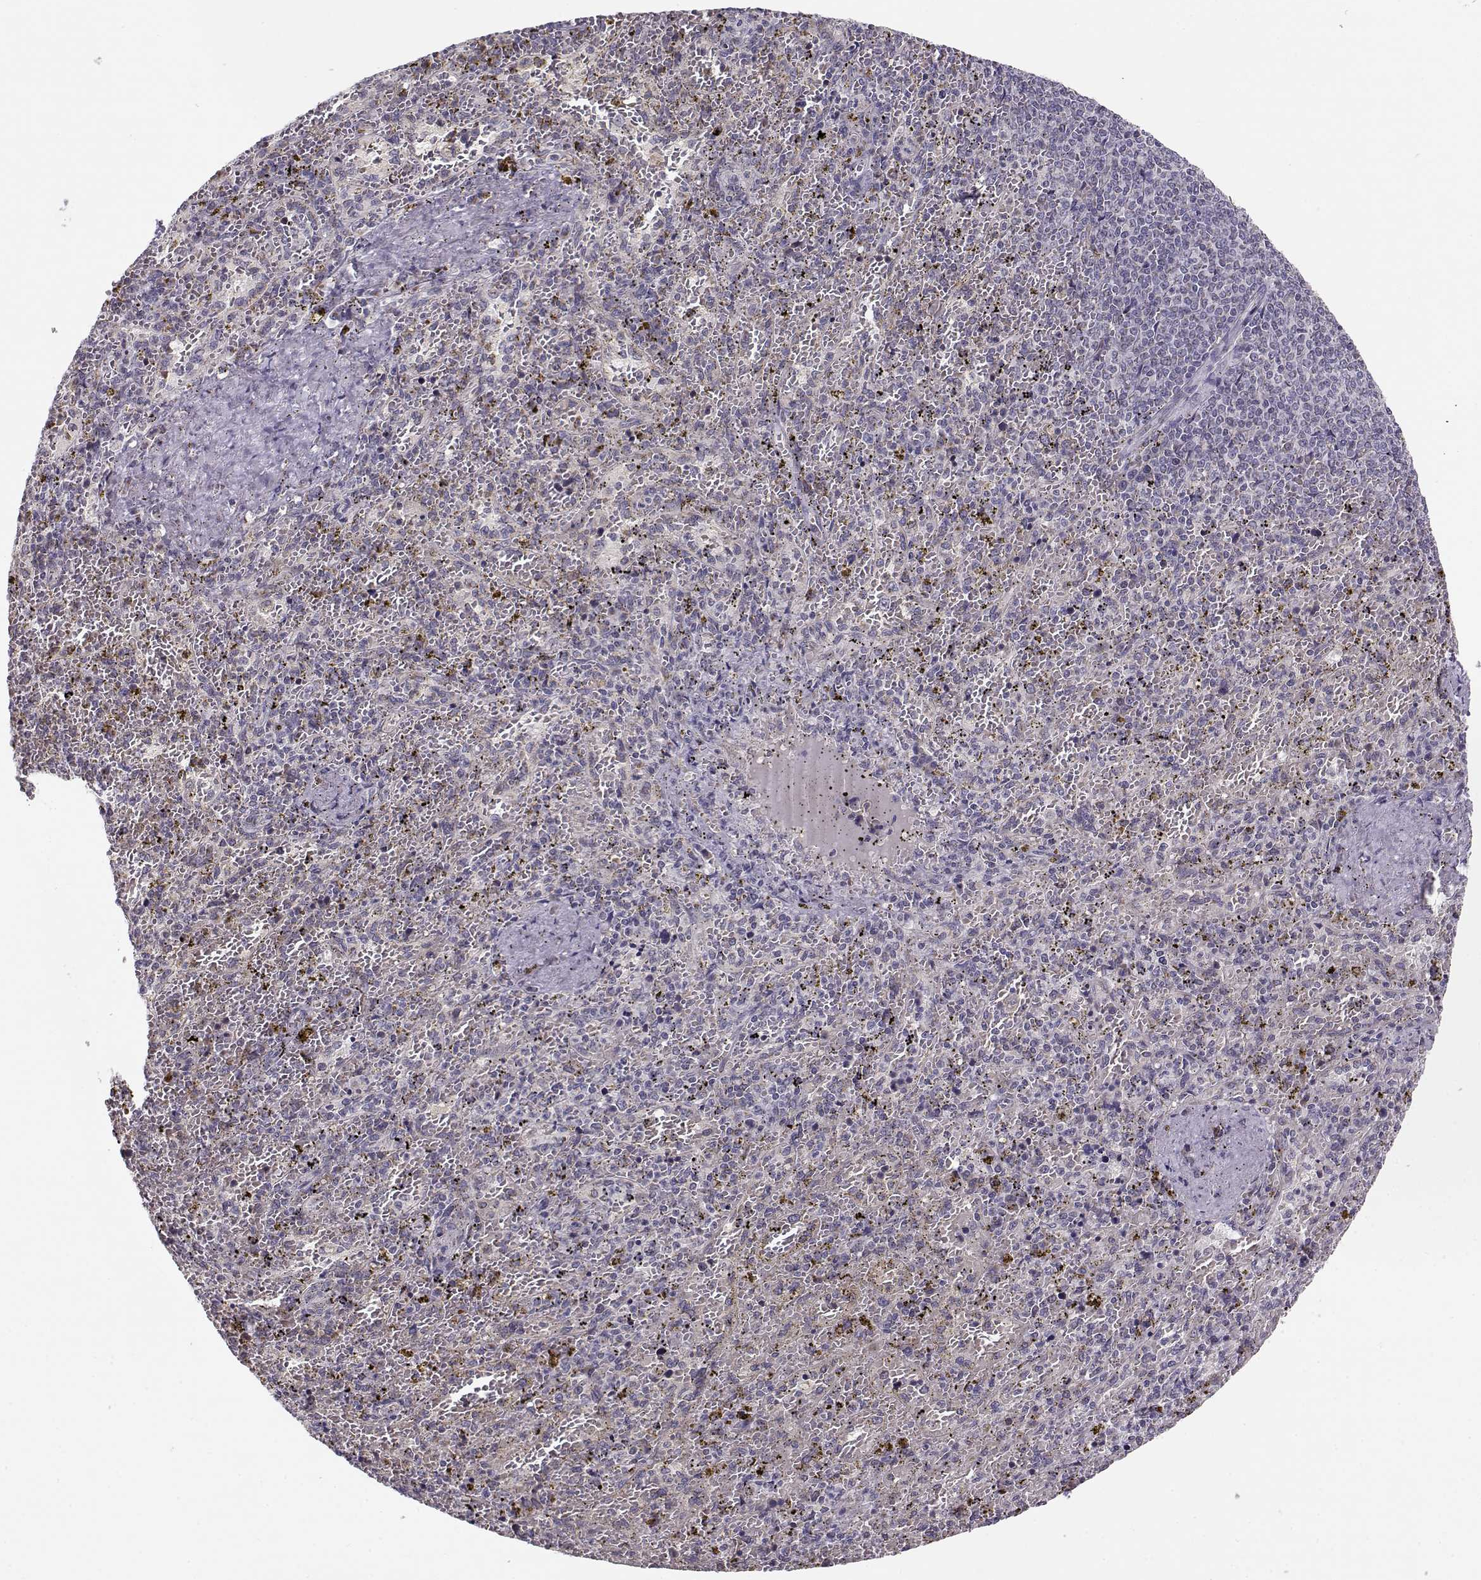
{"staining": {"intensity": "weak", "quantity": "<25%", "location": "cytoplasmic/membranous"}, "tissue": "spleen", "cell_type": "Cells in red pulp", "image_type": "normal", "snomed": [{"axis": "morphology", "description": "Normal tissue, NOS"}, {"axis": "topography", "description": "Spleen"}], "caption": "Cells in red pulp show no significant protein expression in unremarkable spleen.", "gene": "SLC4A5", "patient": {"sex": "female", "age": 50}}